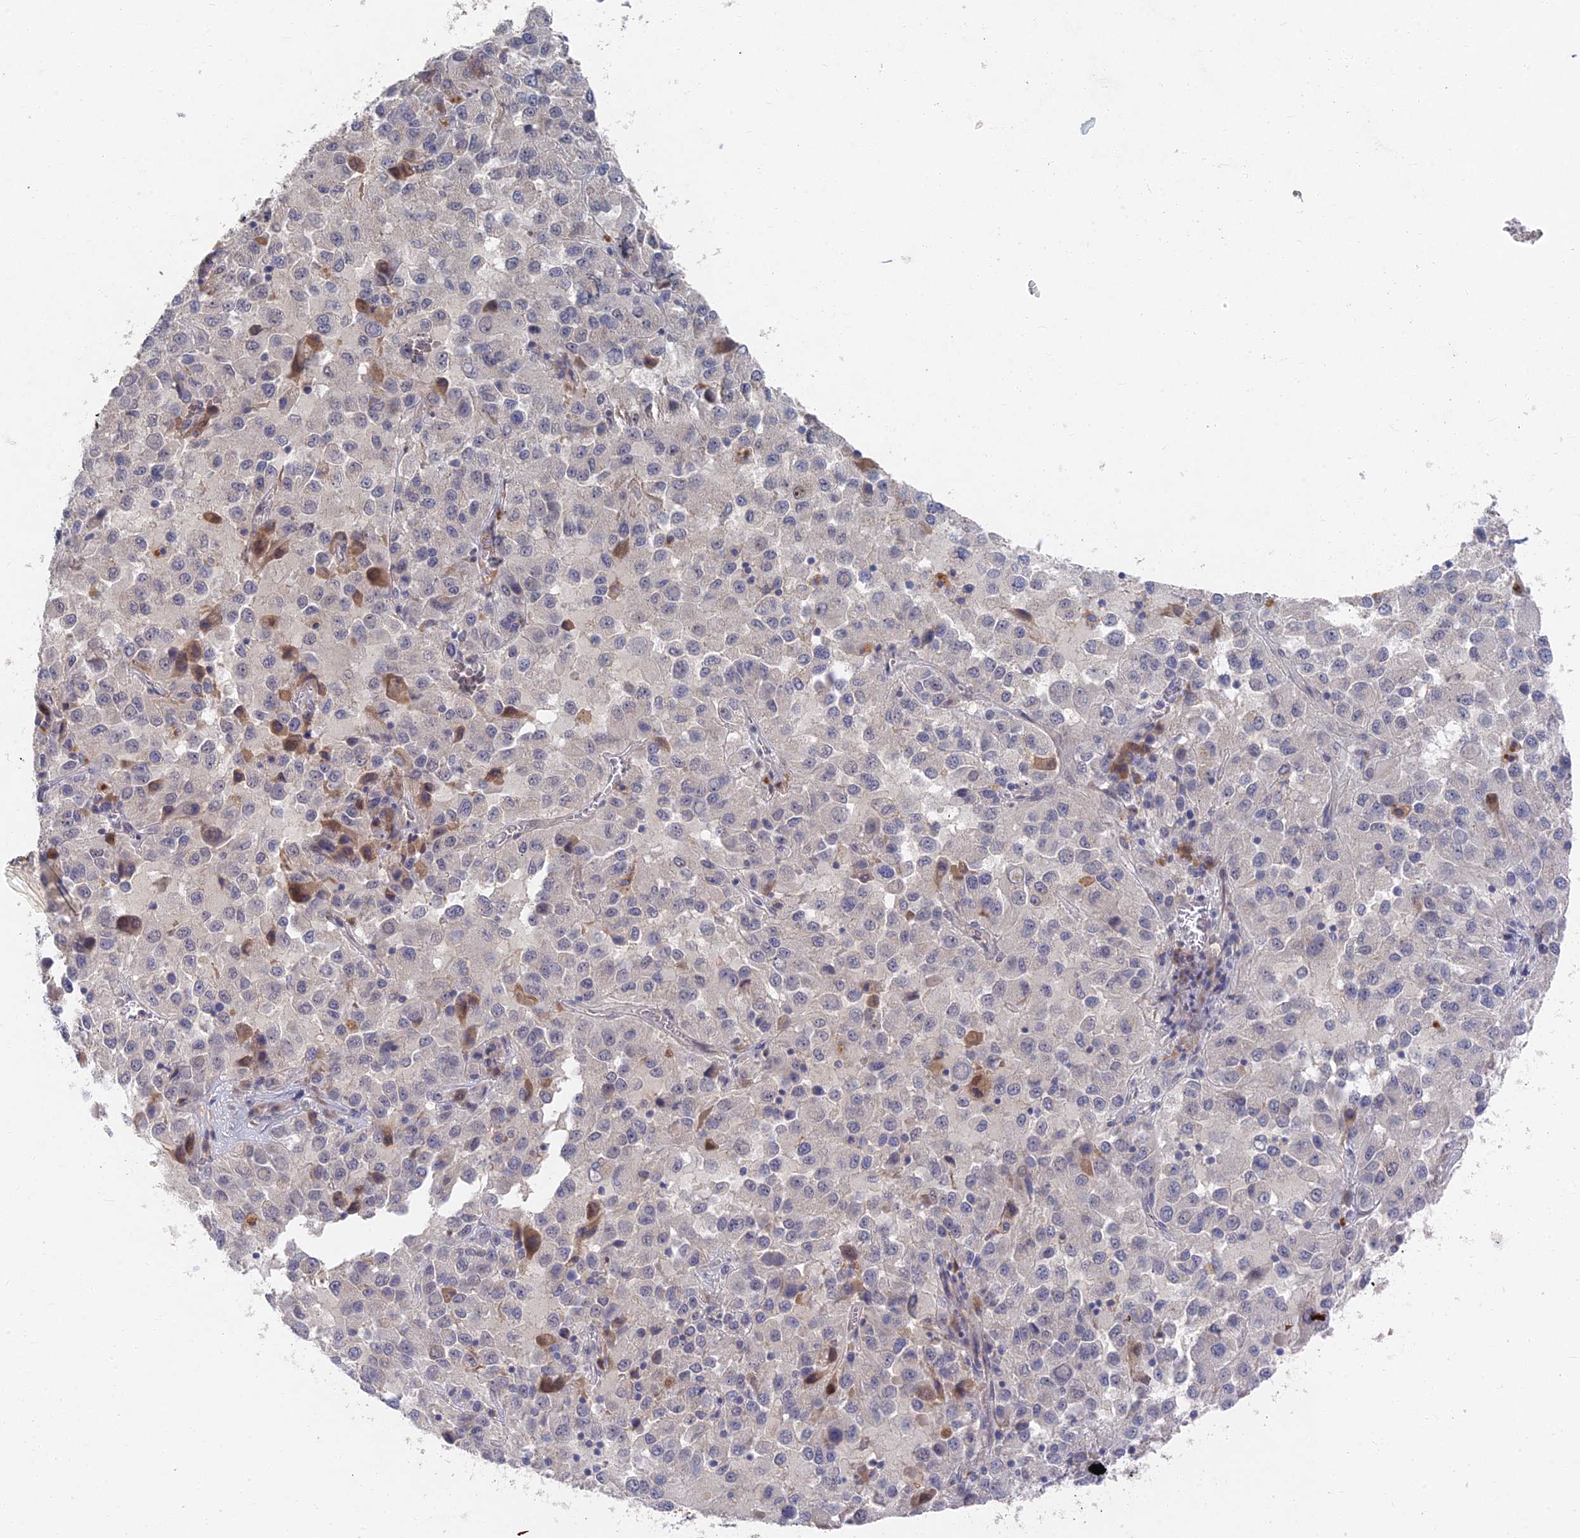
{"staining": {"intensity": "negative", "quantity": "none", "location": "none"}, "tissue": "melanoma", "cell_type": "Tumor cells", "image_type": "cancer", "snomed": [{"axis": "morphology", "description": "Malignant melanoma, Metastatic site"}, {"axis": "topography", "description": "Lung"}], "caption": "Melanoma stained for a protein using immunohistochemistry reveals no expression tumor cells.", "gene": "GNA15", "patient": {"sex": "male", "age": 64}}